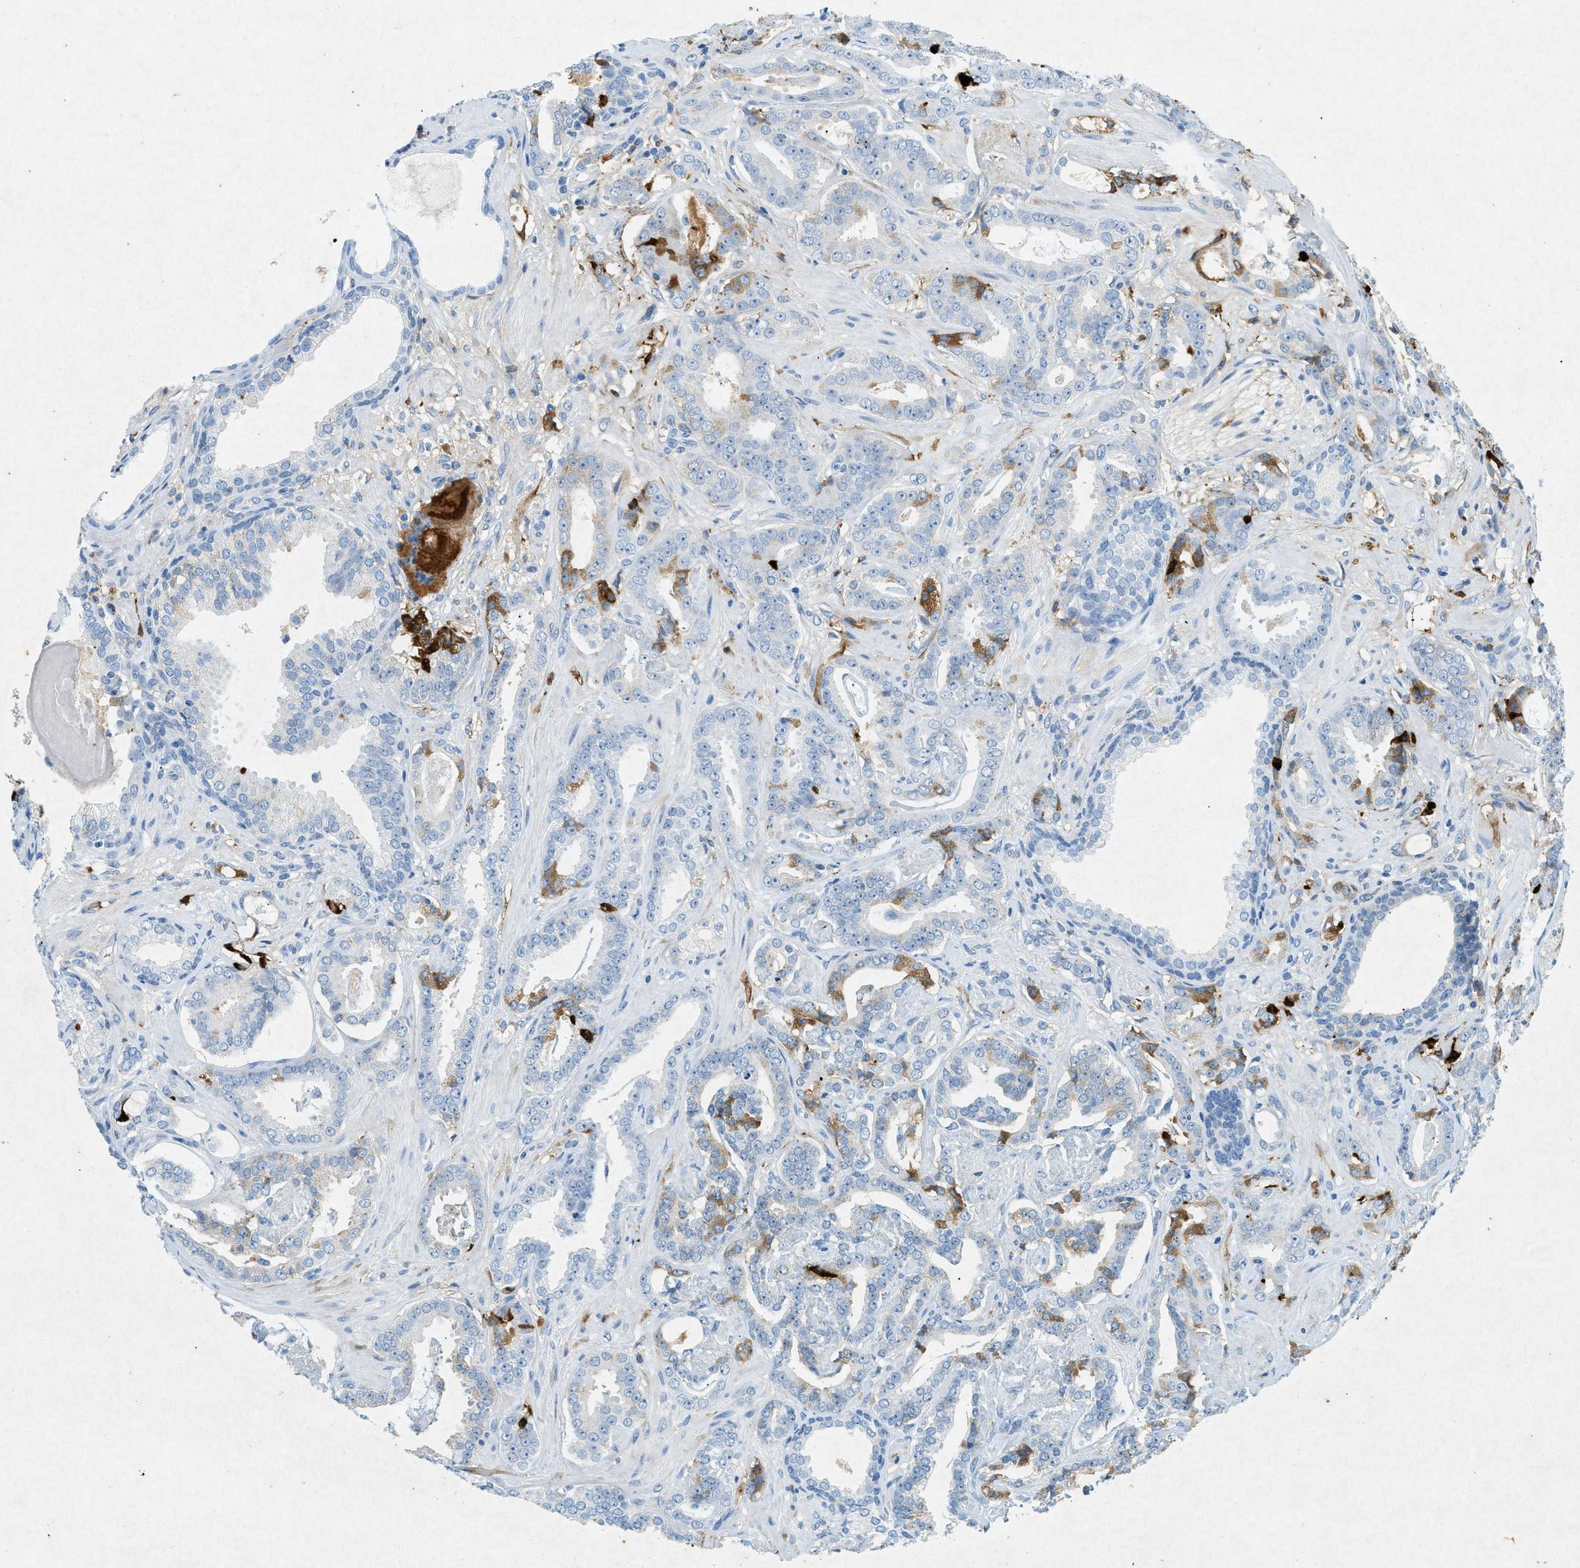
{"staining": {"intensity": "moderate", "quantity": "<25%", "location": "cytoplasmic/membranous"}, "tissue": "prostate cancer", "cell_type": "Tumor cells", "image_type": "cancer", "snomed": [{"axis": "morphology", "description": "Adenocarcinoma, Low grade"}, {"axis": "topography", "description": "Prostate"}], "caption": "Prostate cancer (low-grade adenocarcinoma) stained with immunohistochemistry demonstrates moderate cytoplasmic/membranous positivity in about <25% of tumor cells.", "gene": "F2", "patient": {"sex": "male", "age": 53}}